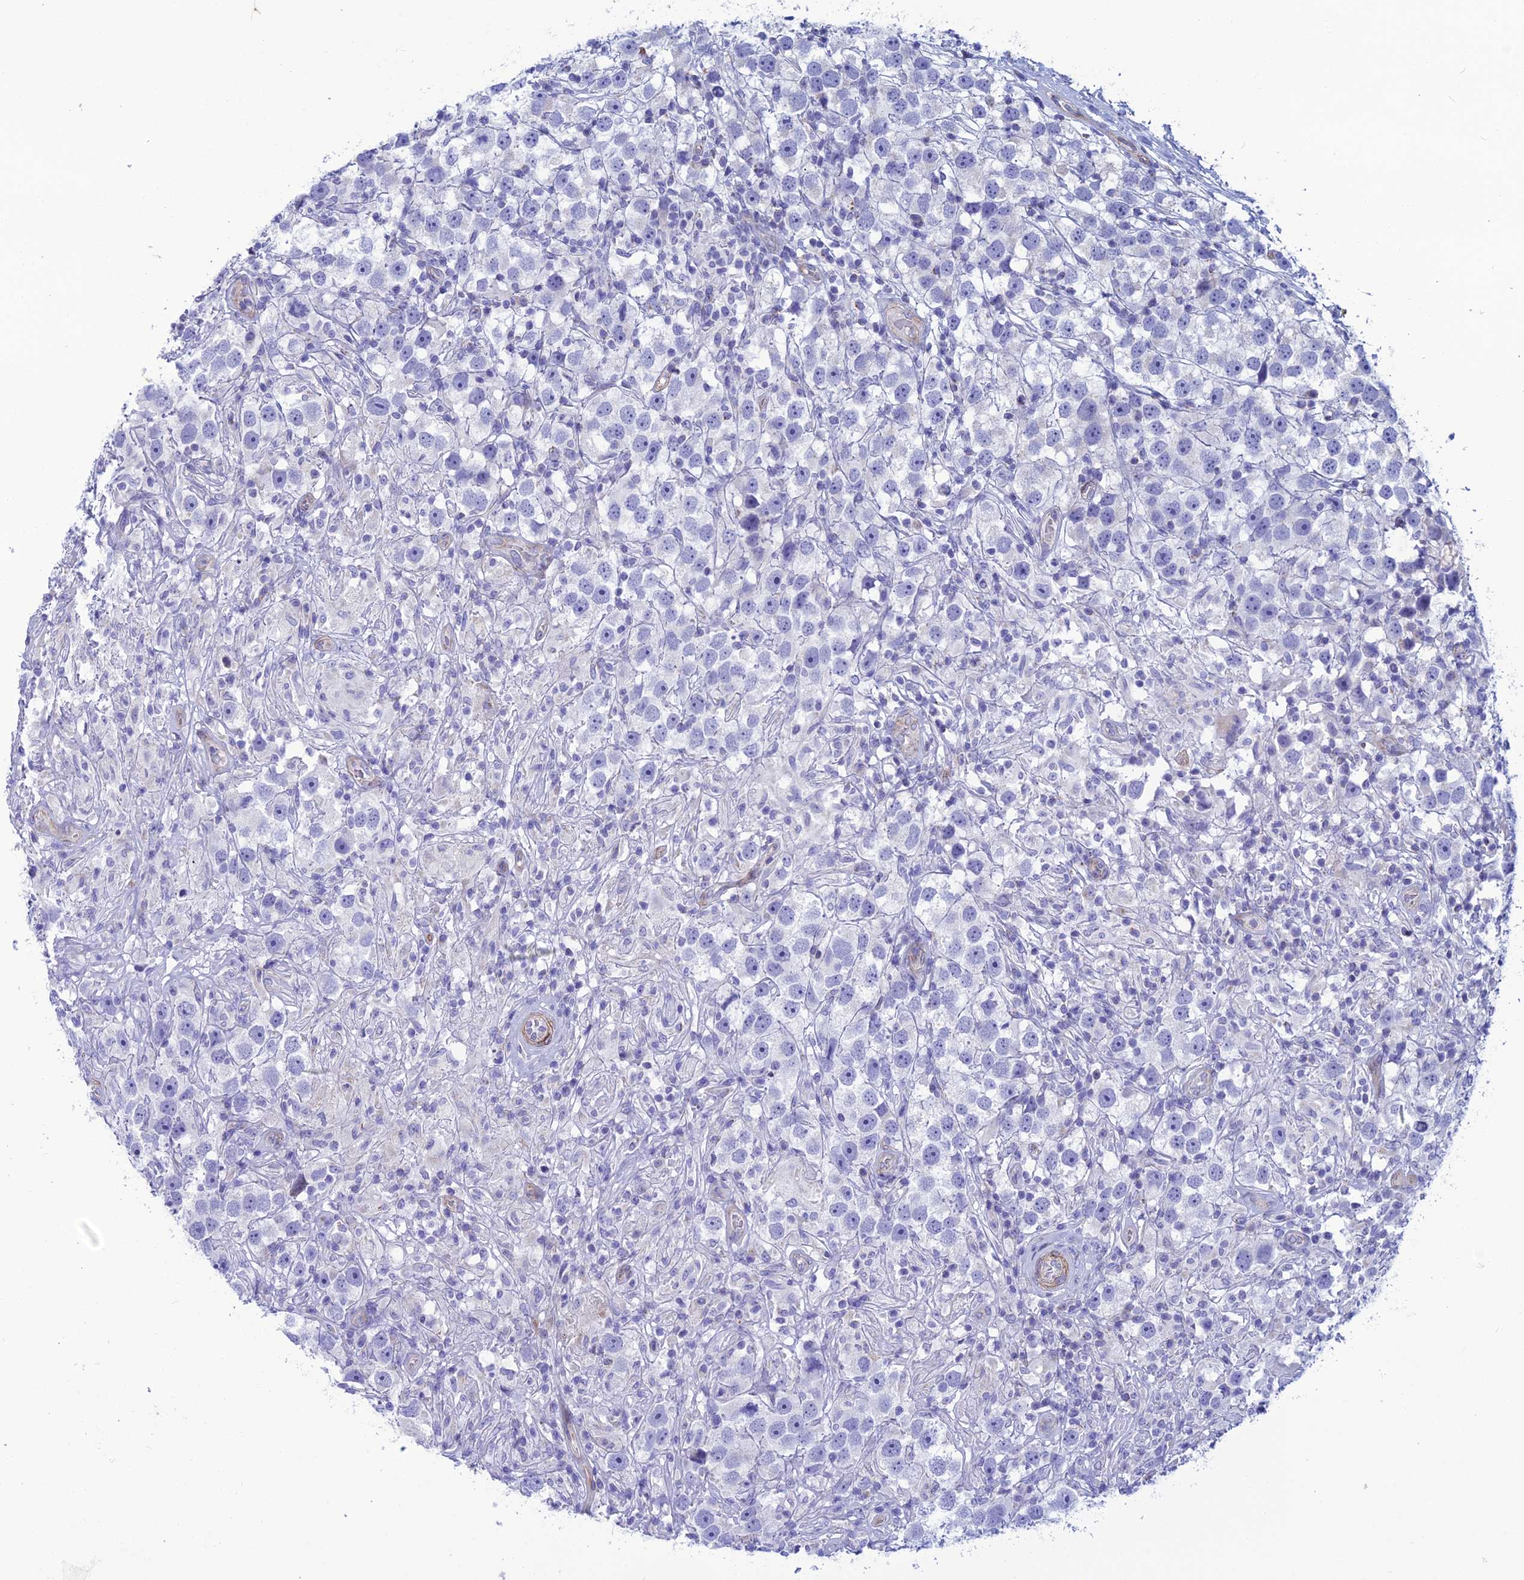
{"staining": {"intensity": "negative", "quantity": "none", "location": "none"}, "tissue": "testis cancer", "cell_type": "Tumor cells", "image_type": "cancer", "snomed": [{"axis": "morphology", "description": "Seminoma, NOS"}, {"axis": "topography", "description": "Testis"}], "caption": "High magnification brightfield microscopy of testis cancer stained with DAB (brown) and counterstained with hematoxylin (blue): tumor cells show no significant expression.", "gene": "POMGNT1", "patient": {"sex": "male", "age": 49}}